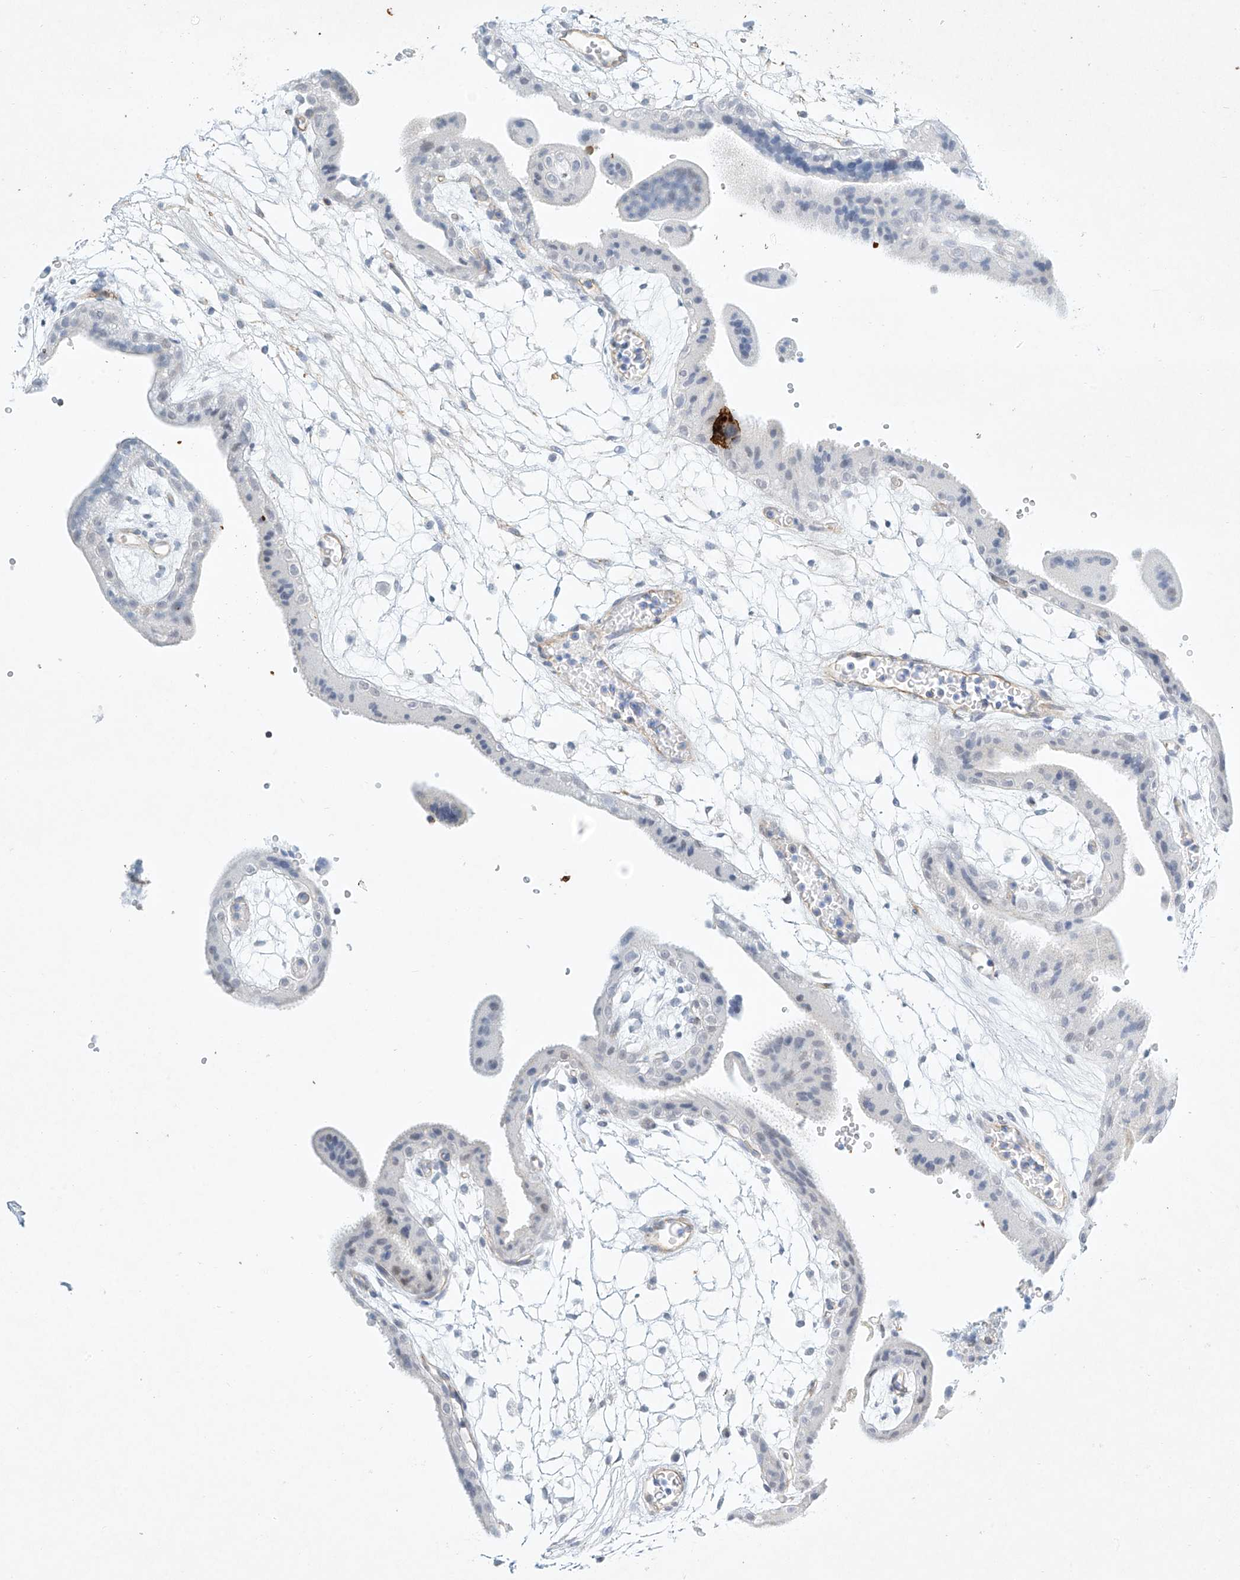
{"staining": {"intensity": "weak", "quantity": "<25%", "location": "cytoplasmic/membranous,nuclear"}, "tissue": "placenta", "cell_type": "Decidual cells", "image_type": "normal", "snomed": [{"axis": "morphology", "description": "Normal tissue, NOS"}, {"axis": "topography", "description": "Placenta"}], "caption": "An immunohistochemistry photomicrograph of unremarkable placenta is shown. There is no staining in decidual cells of placenta. (DAB (3,3'-diaminobenzidine) immunohistochemistry (IHC) visualized using brightfield microscopy, high magnification).", "gene": "REEP2", "patient": {"sex": "female", "age": 18}}